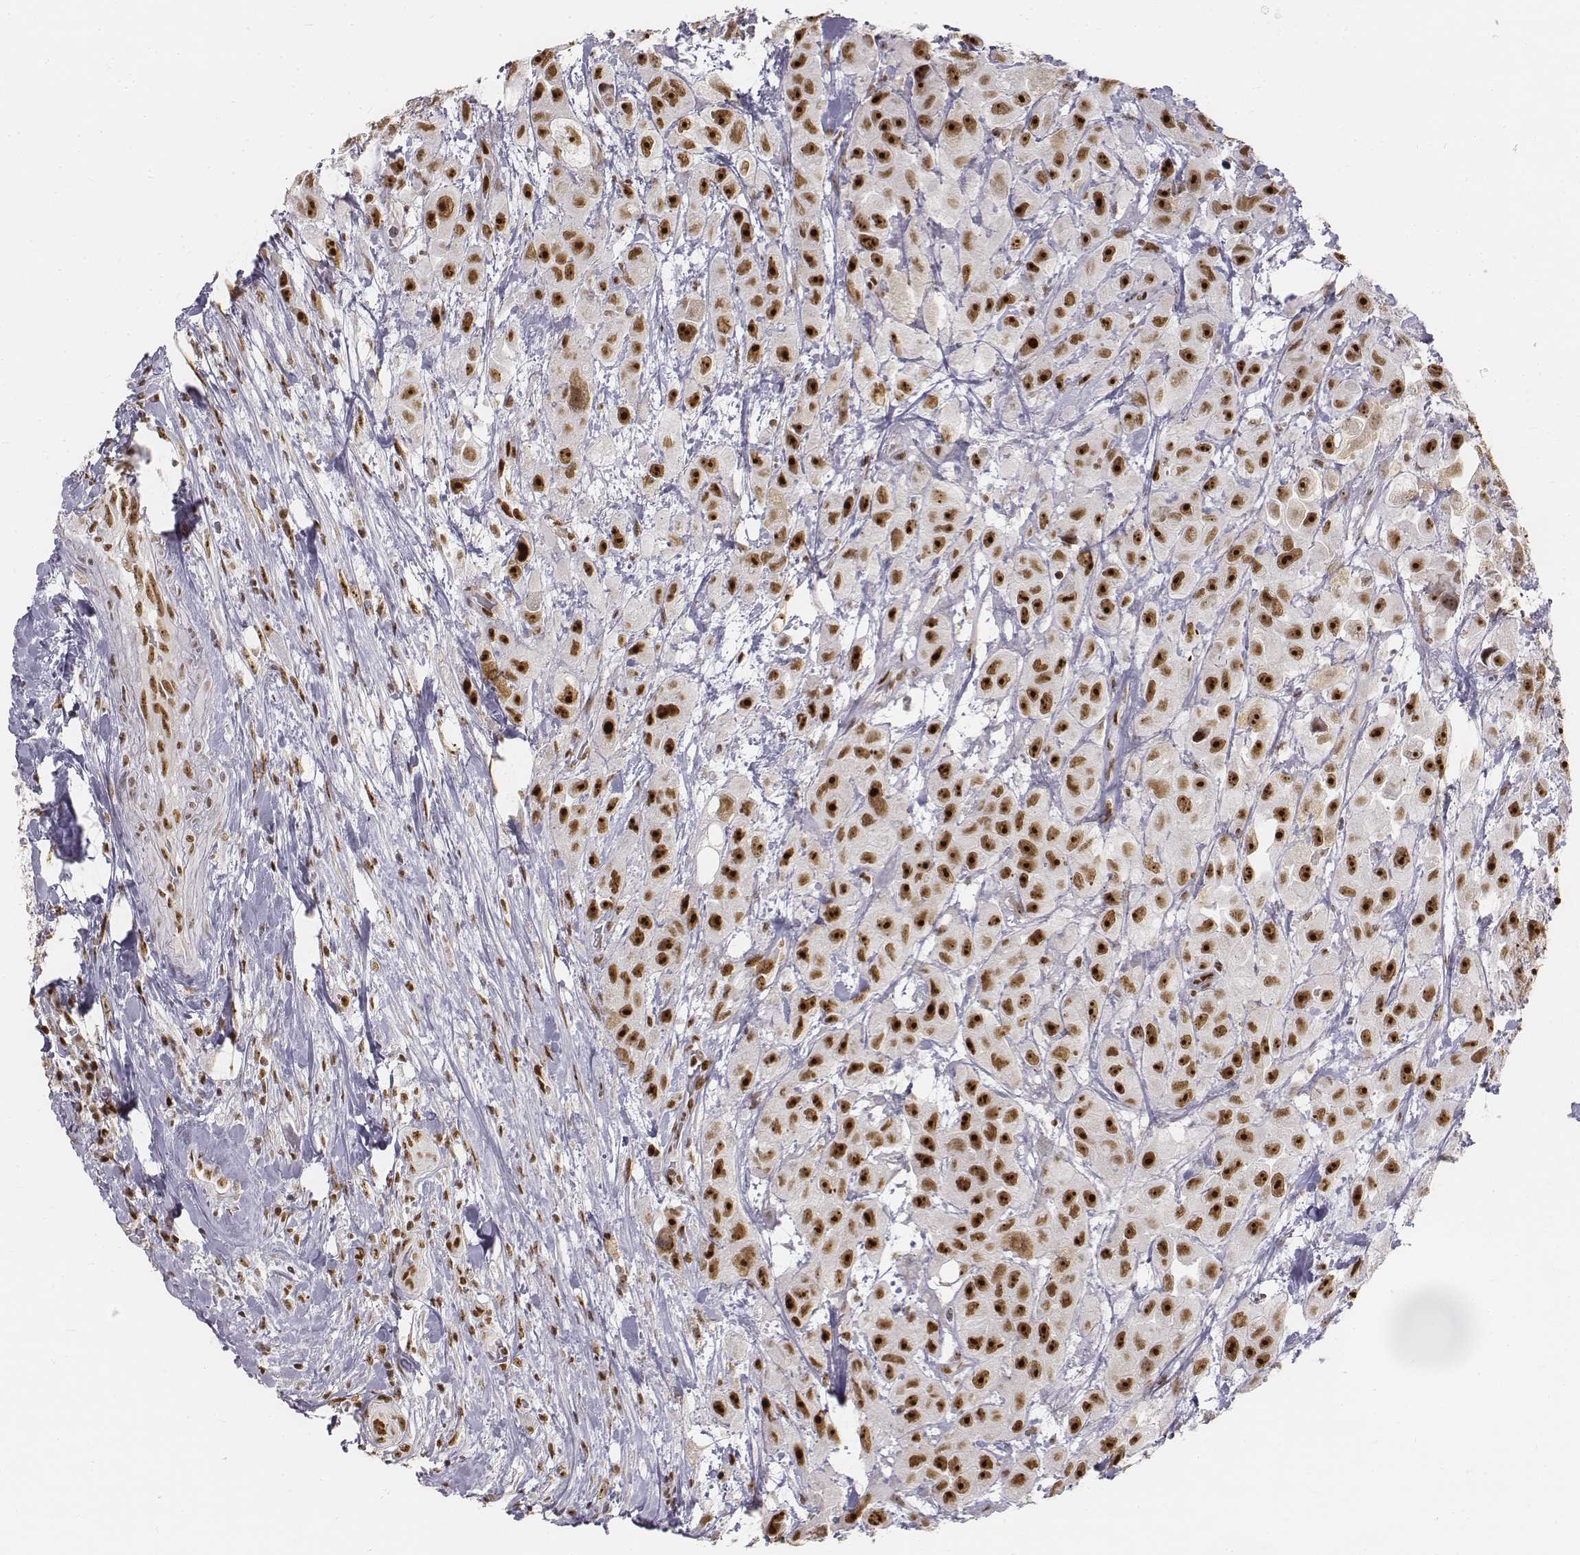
{"staining": {"intensity": "strong", "quantity": ">75%", "location": "nuclear"}, "tissue": "urothelial cancer", "cell_type": "Tumor cells", "image_type": "cancer", "snomed": [{"axis": "morphology", "description": "Urothelial carcinoma, High grade"}, {"axis": "topography", "description": "Urinary bladder"}], "caption": "Immunohistochemical staining of human high-grade urothelial carcinoma reveals strong nuclear protein staining in about >75% of tumor cells.", "gene": "PHF6", "patient": {"sex": "male", "age": 79}}